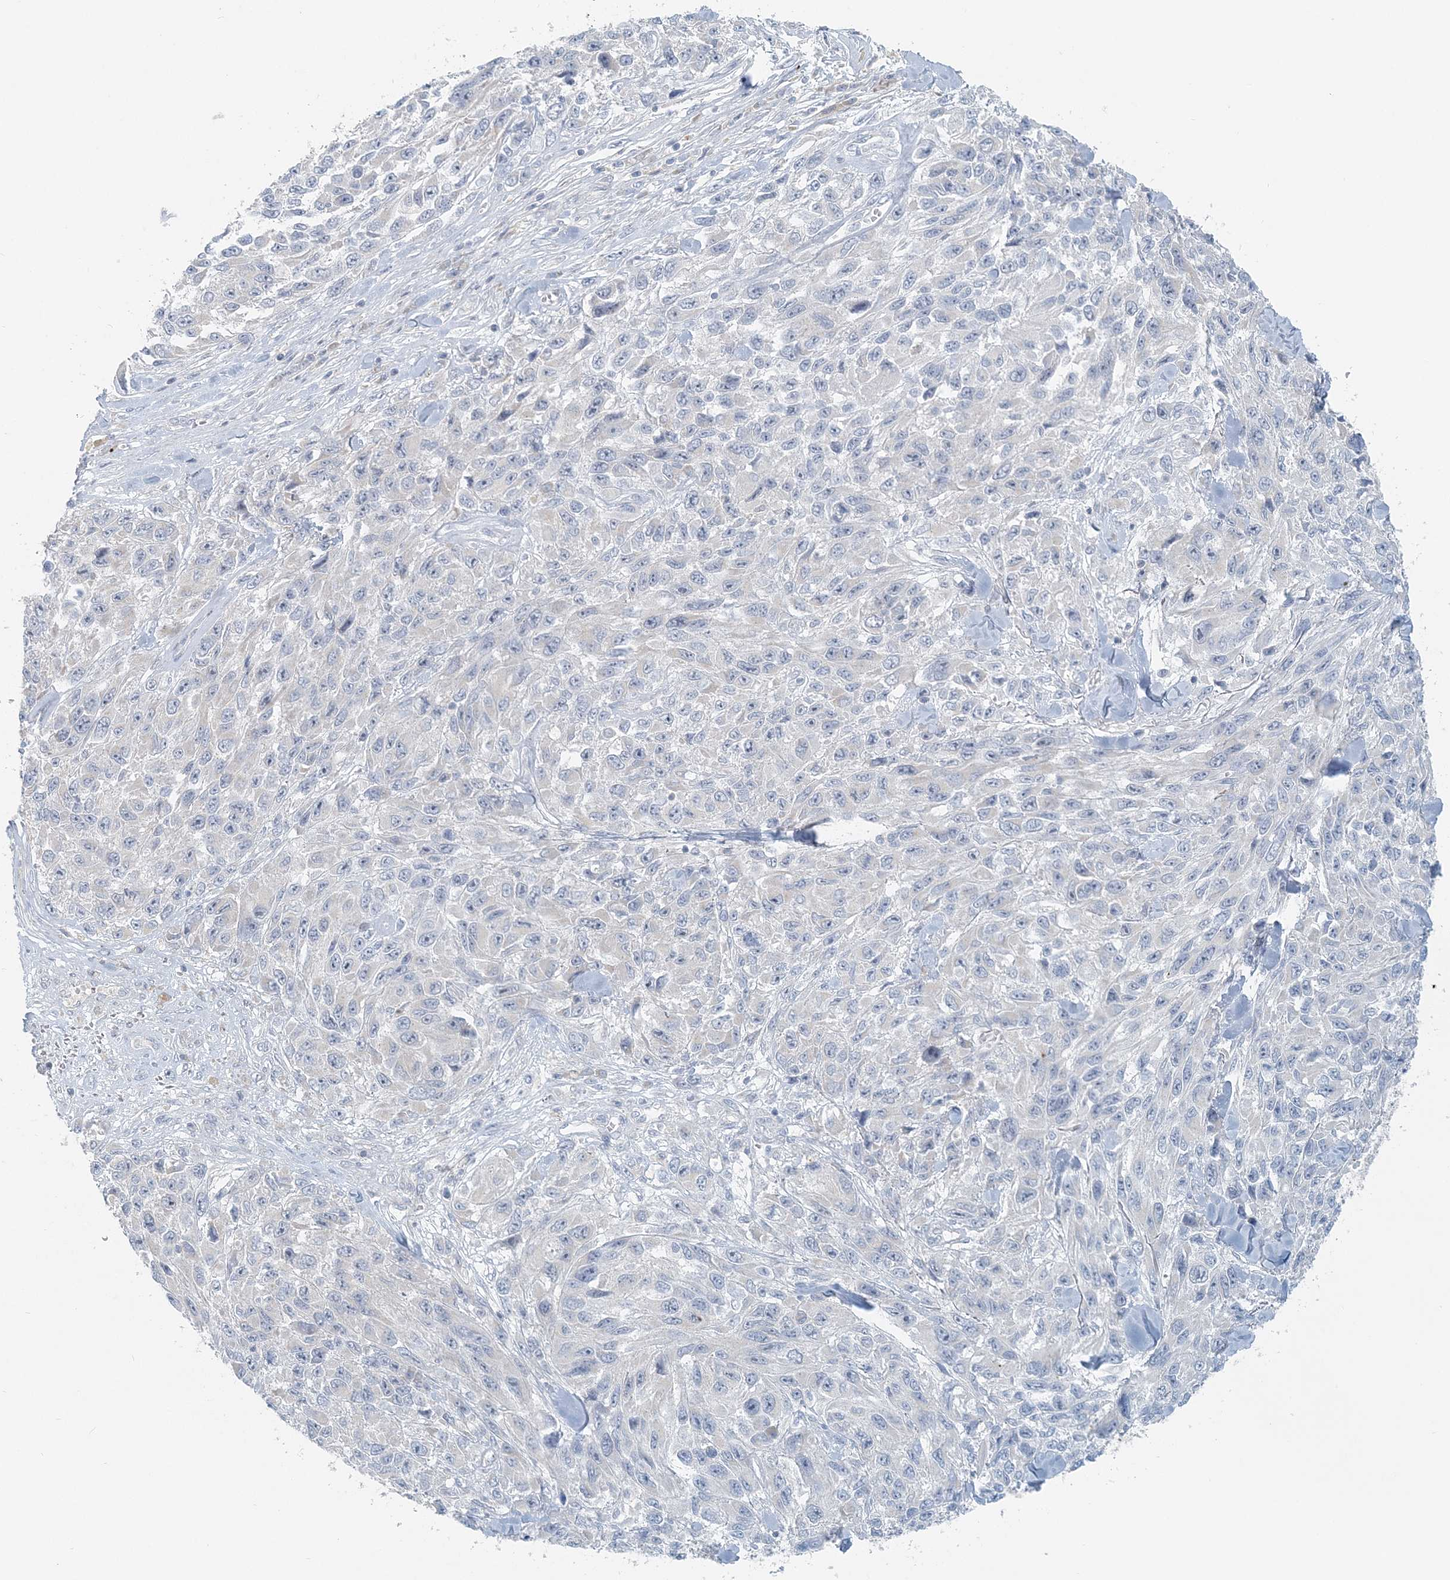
{"staining": {"intensity": "negative", "quantity": "none", "location": "none"}, "tissue": "melanoma", "cell_type": "Tumor cells", "image_type": "cancer", "snomed": [{"axis": "morphology", "description": "Malignant melanoma, NOS"}, {"axis": "topography", "description": "Skin"}], "caption": "The histopathology image reveals no staining of tumor cells in malignant melanoma.", "gene": "NAA11", "patient": {"sex": "female", "age": 96}}